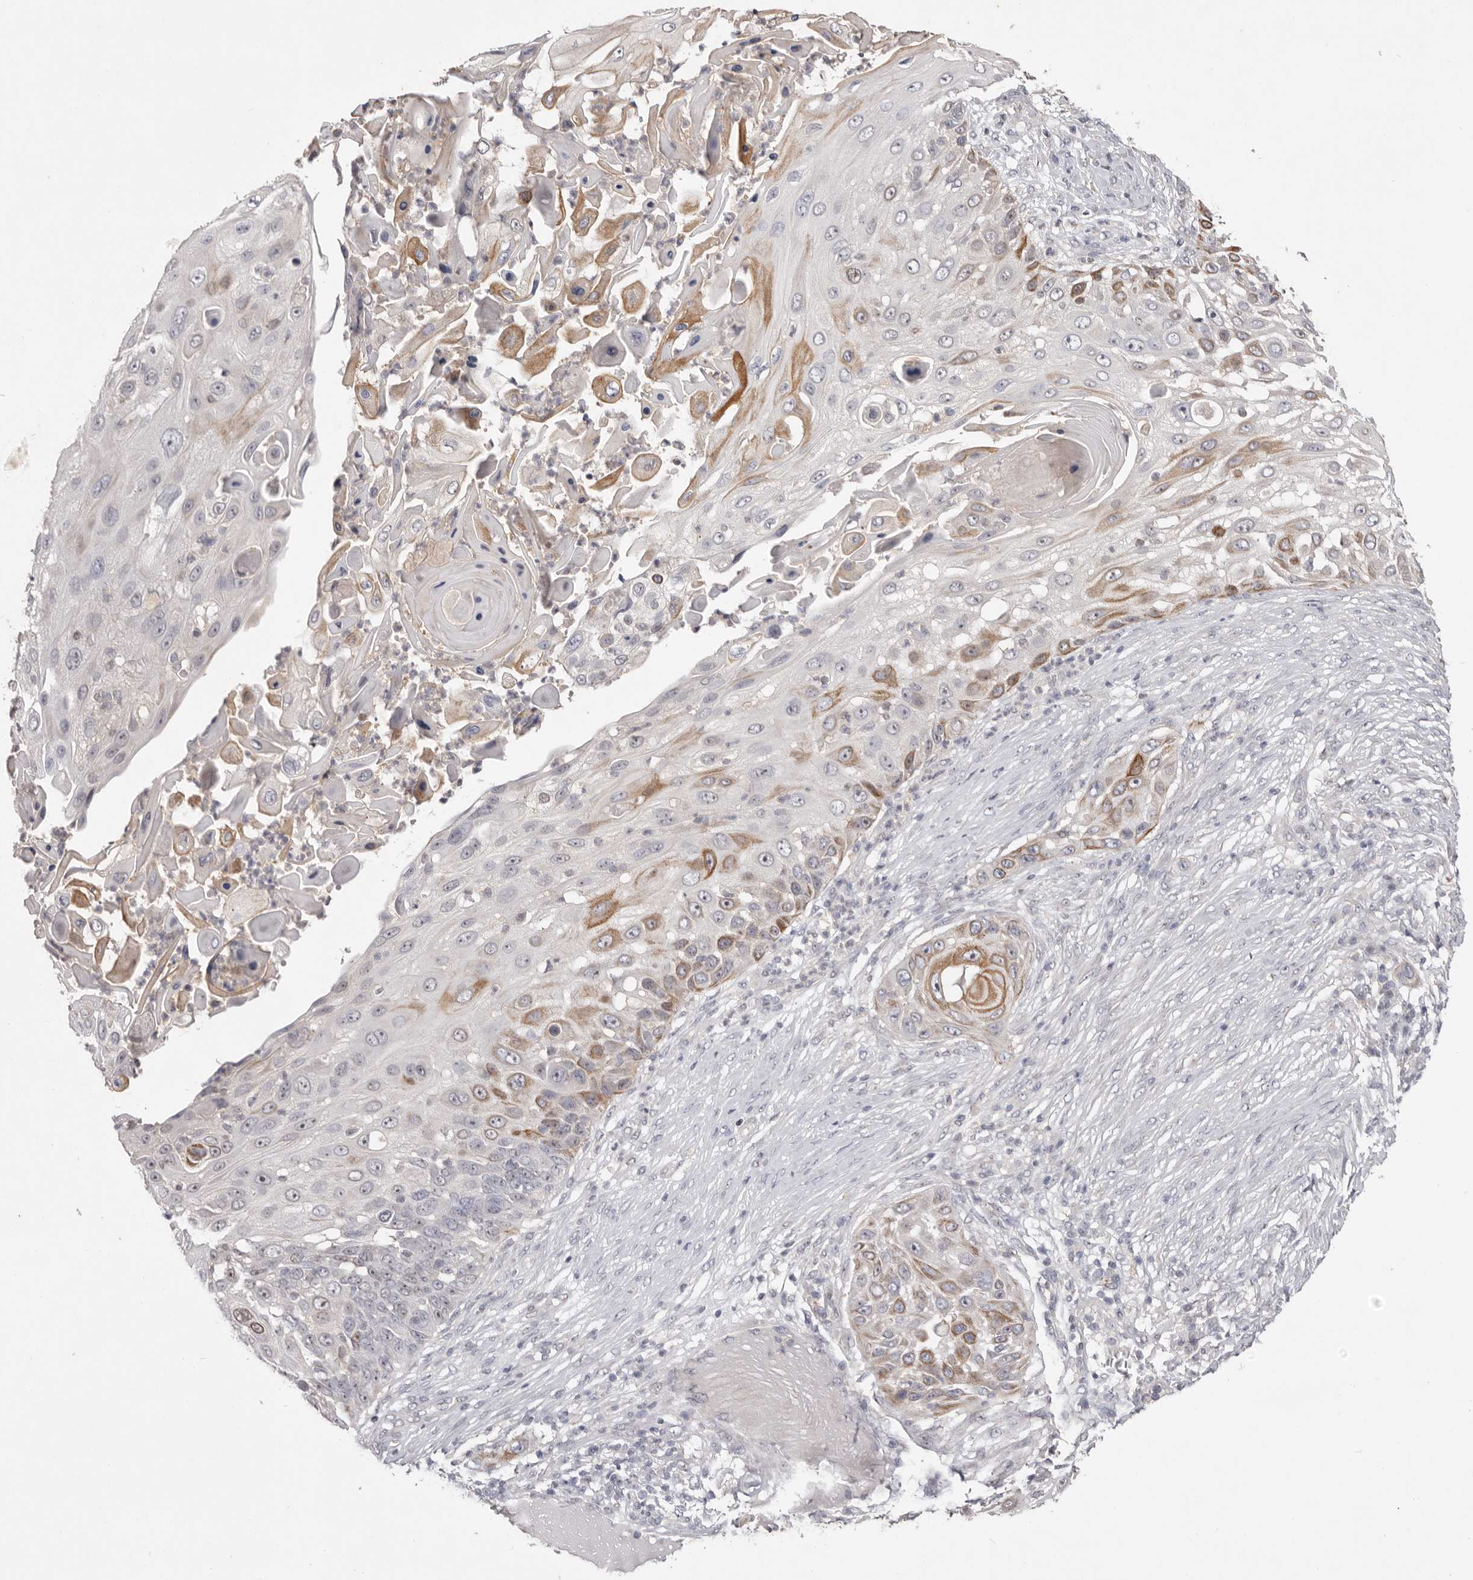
{"staining": {"intensity": "moderate", "quantity": "25%-75%", "location": "cytoplasmic/membranous"}, "tissue": "skin cancer", "cell_type": "Tumor cells", "image_type": "cancer", "snomed": [{"axis": "morphology", "description": "Squamous cell carcinoma, NOS"}, {"axis": "topography", "description": "Skin"}], "caption": "Protein expression analysis of human skin squamous cell carcinoma reveals moderate cytoplasmic/membranous staining in approximately 25%-75% of tumor cells.", "gene": "TADA1", "patient": {"sex": "female", "age": 44}}